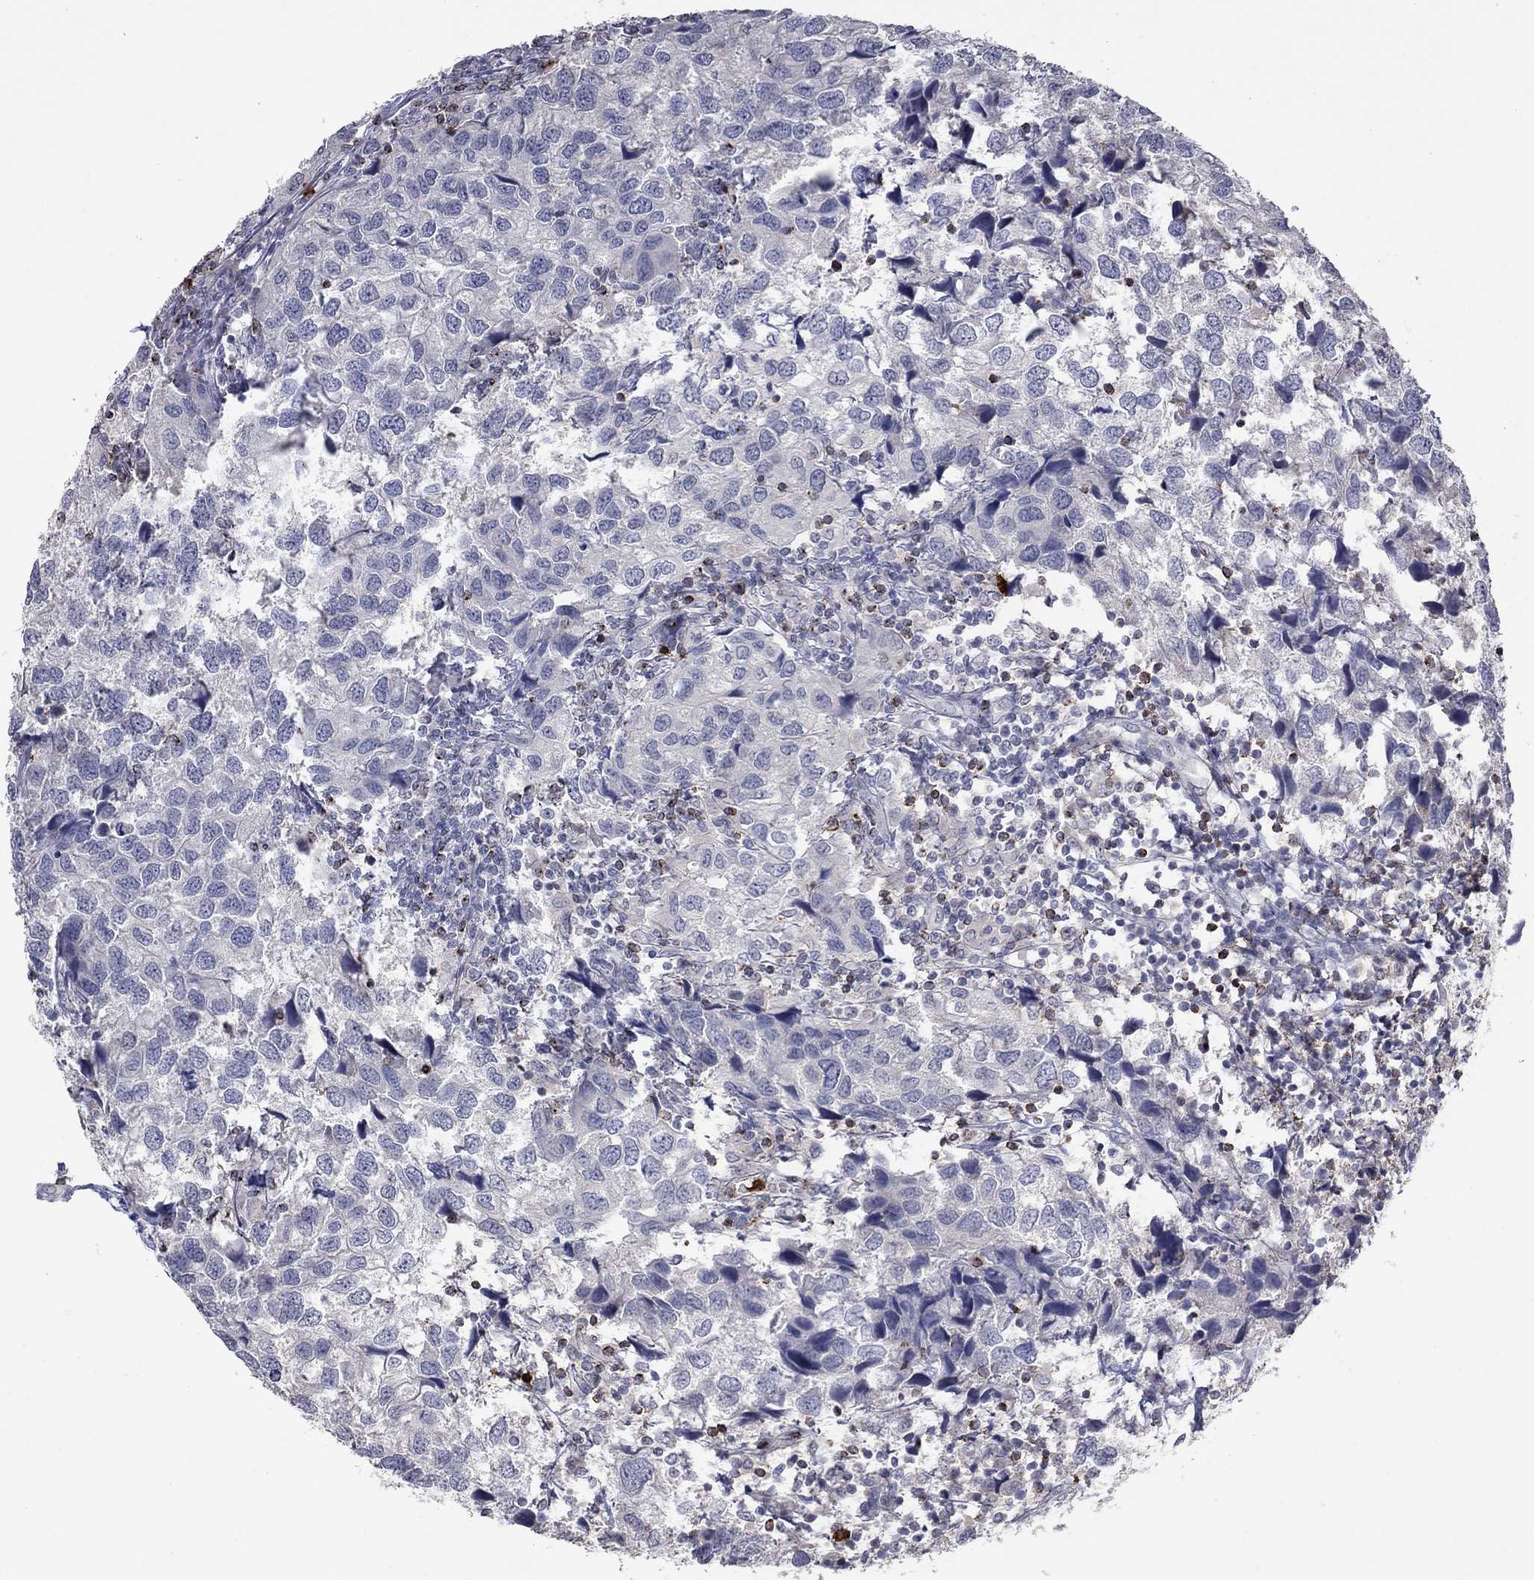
{"staining": {"intensity": "negative", "quantity": "none", "location": "none"}, "tissue": "urothelial cancer", "cell_type": "Tumor cells", "image_type": "cancer", "snomed": [{"axis": "morphology", "description": "Urothelial carcinoma, High grade"}, {"axis": "topography", "description": "Urinary bladder"}], "caption": "A high-resolution histopathology image shows immunohistochemistry (IHC) staining of urothelial cancer, which shows no significant positivity in tumor cells.", "gene": "CCL5", "patient": {"sex": "male", "age": 79}}